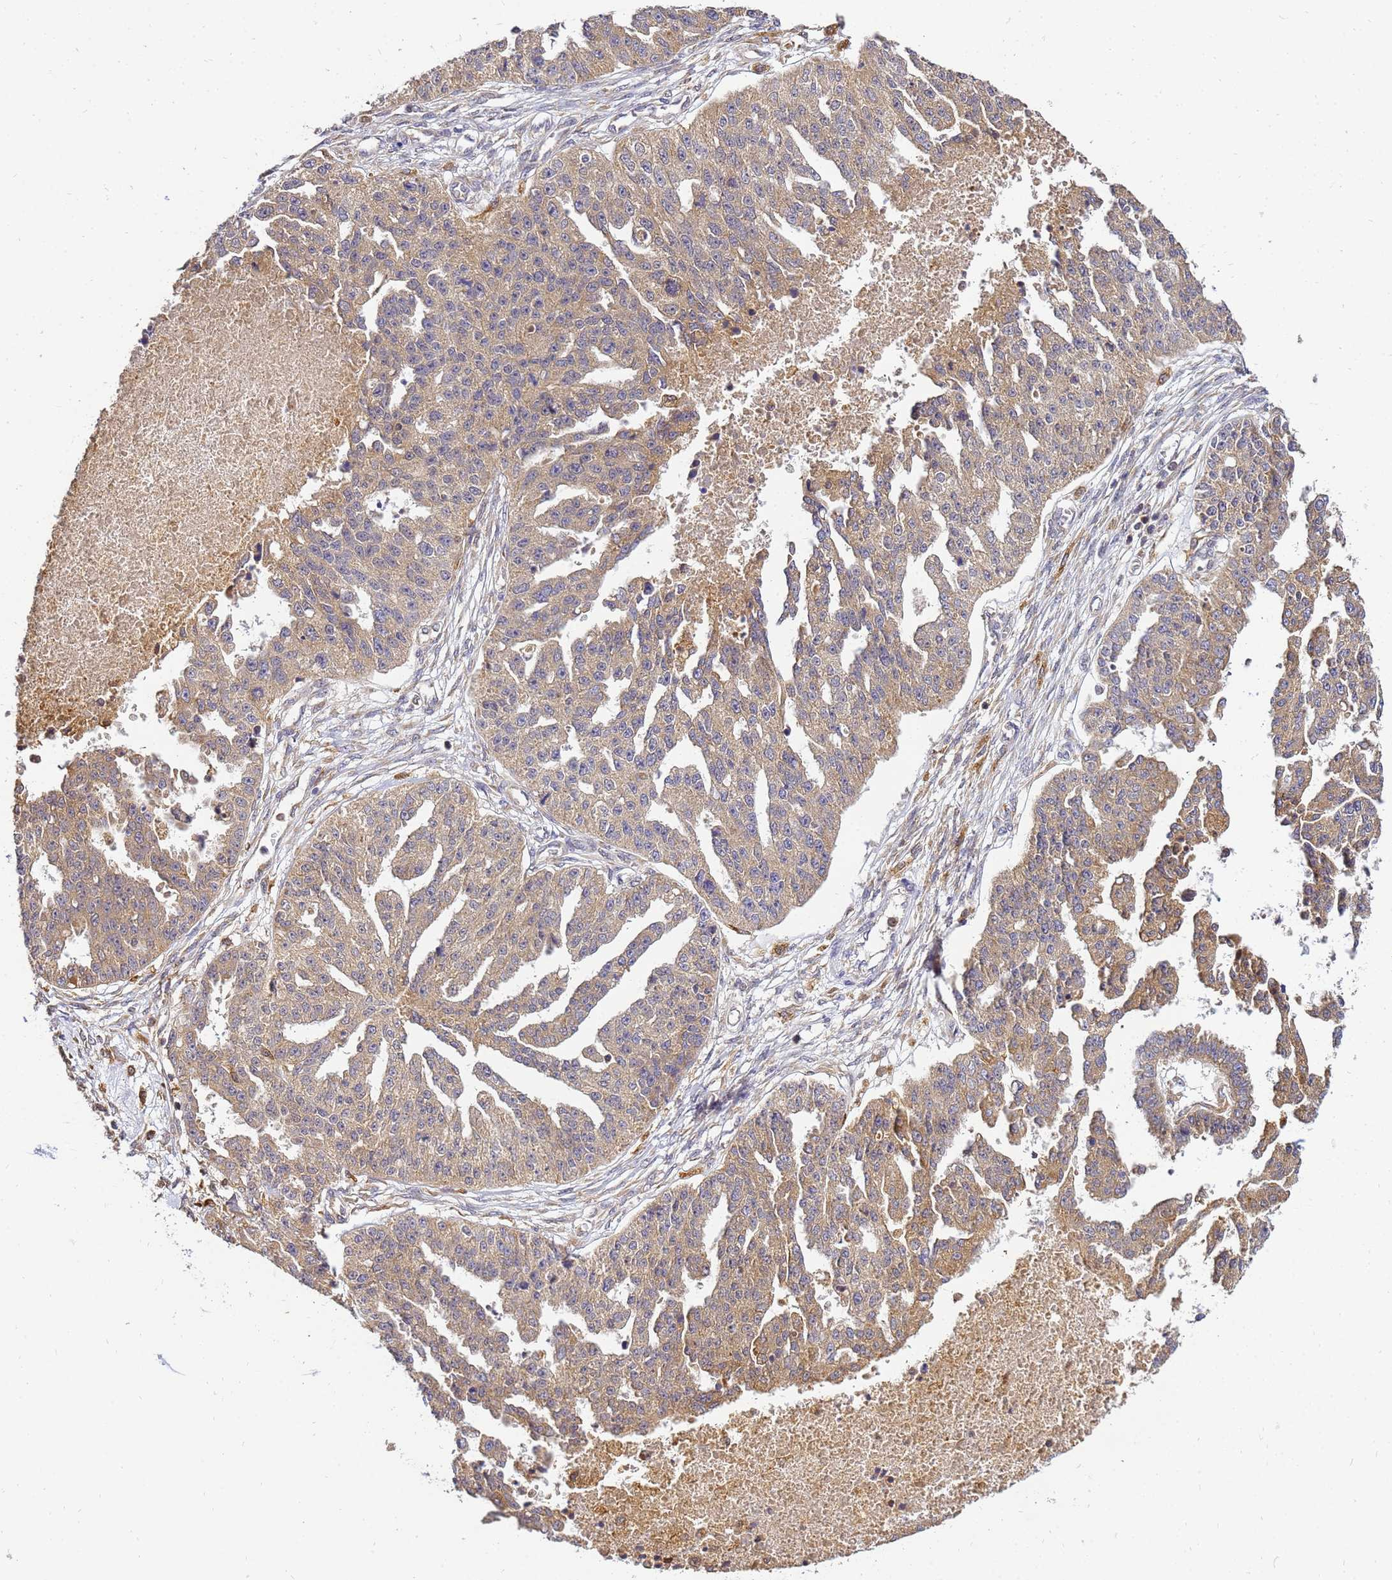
{"staining": {"intensity": "moderate", "quantity": ">75%", "location": "cytoplasmic/membranous"}, "tissue": "ovarian cancer", "cell_type": "Tumor cells", "image_type": "cancer", "snomed": [{"axis": "morphology", "description": "Cystadenocarcinoma, serous, NOS"}, {"axis": "topography", "description": "Ovary"}], "caption": "Ovarian cancer stained with DAB (3,3'-diaminobenzidine) IHC reveals medium levels of moderate cytoplasmic/membranous staining in approximately >75% of tumor cells.", "gene": "ADPGK", "patient": {"sex": "female", "age": 58}}